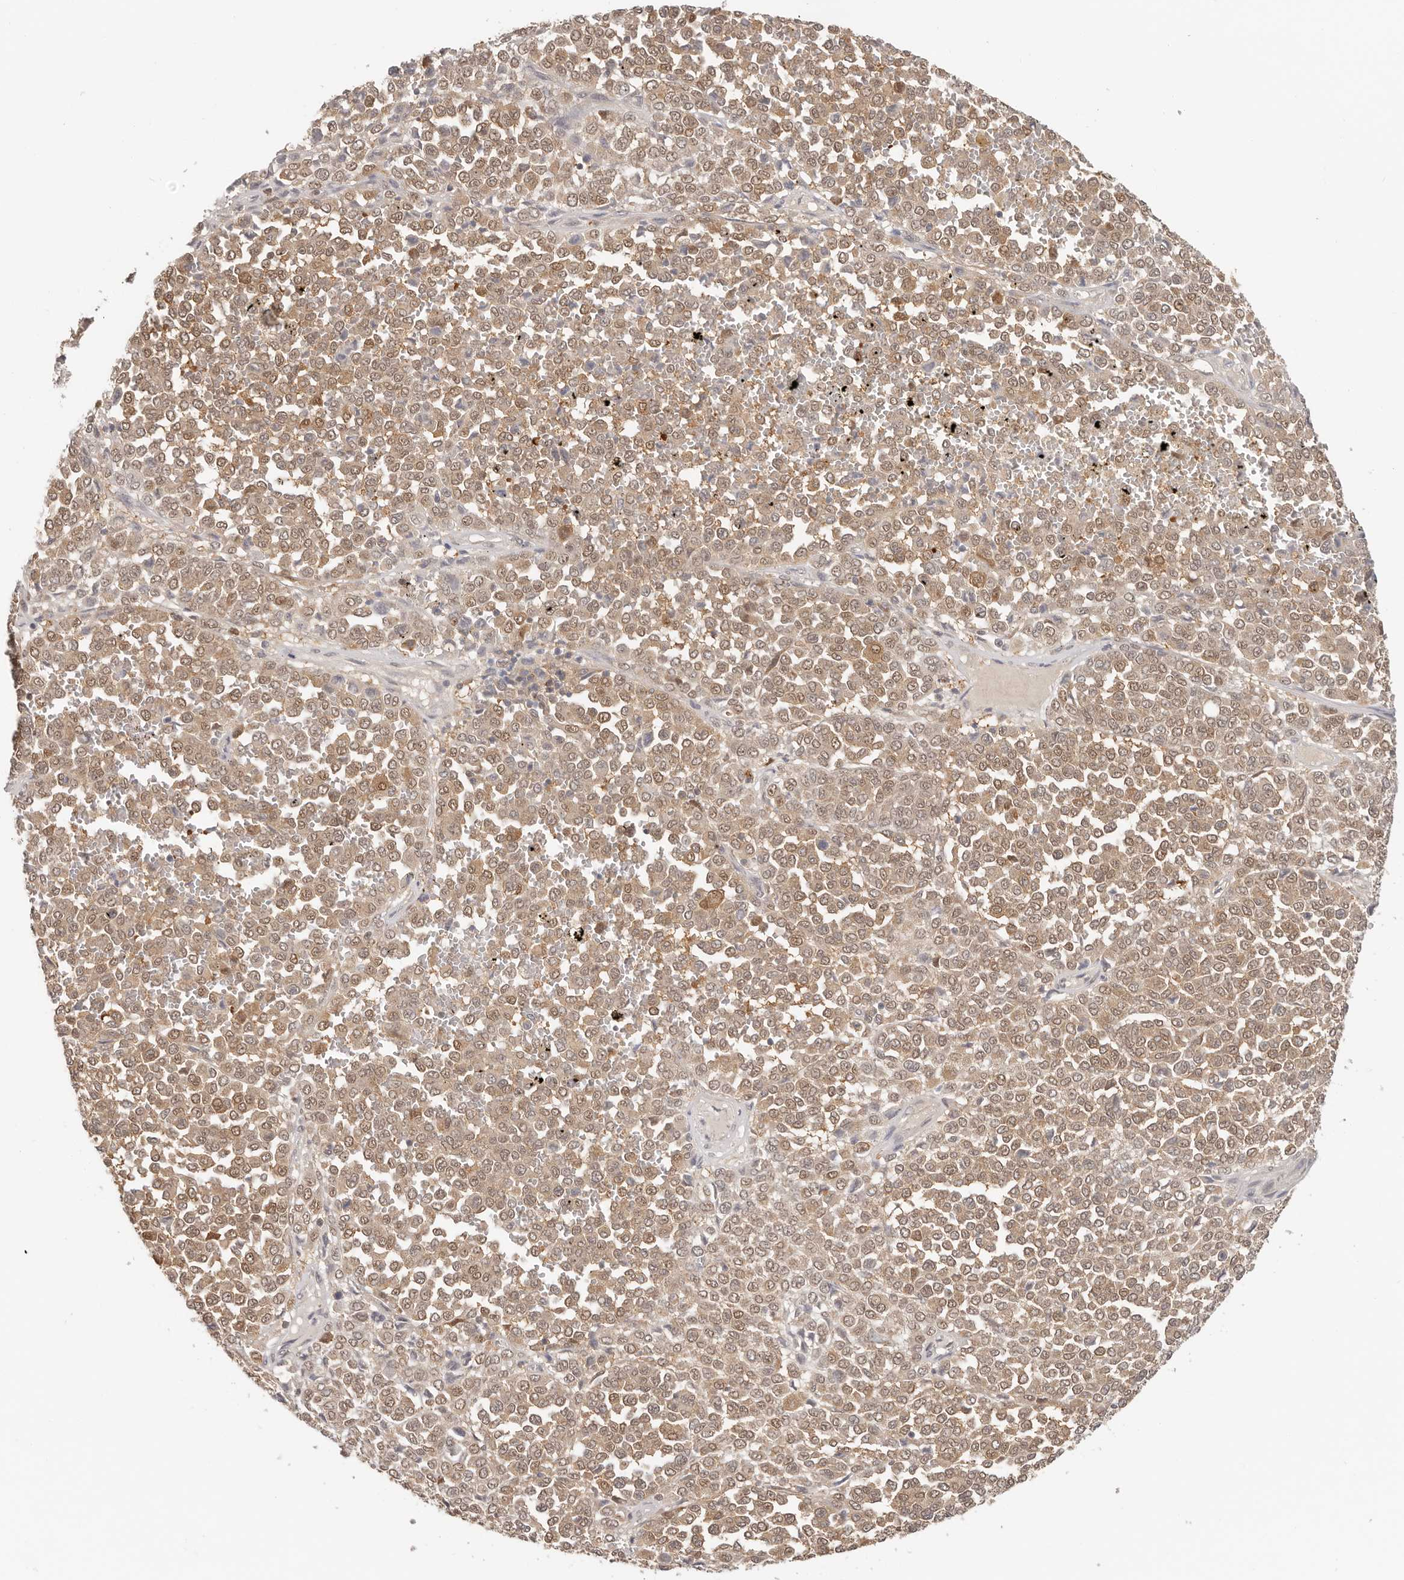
{"staining": {"intensity": "moderate", "quantity": ">75%", "location": "cytoplasmic/membranous,nuclear"}, "tissue": "melanoma", "cell_type": "Tumor cells", "image_type": "cancer", "snomed": [{"axis": "morphology", "description": "Malignant melanoma, Metastatic site"}, {"axis": "topography", "description": "Pancreas"}], "caption": "High-magnification brightfield microscopy of malignant melanoma (metastatic site) stained with DAB (brown) and counterstained with hematoxylin (blue). tumor cells exhibit moderate cytoplasmic/membranous and nuclear expression is seen in about>75% of cells.", "gene": "LARP7", "patient": {"sex": "female", "age": 30}}